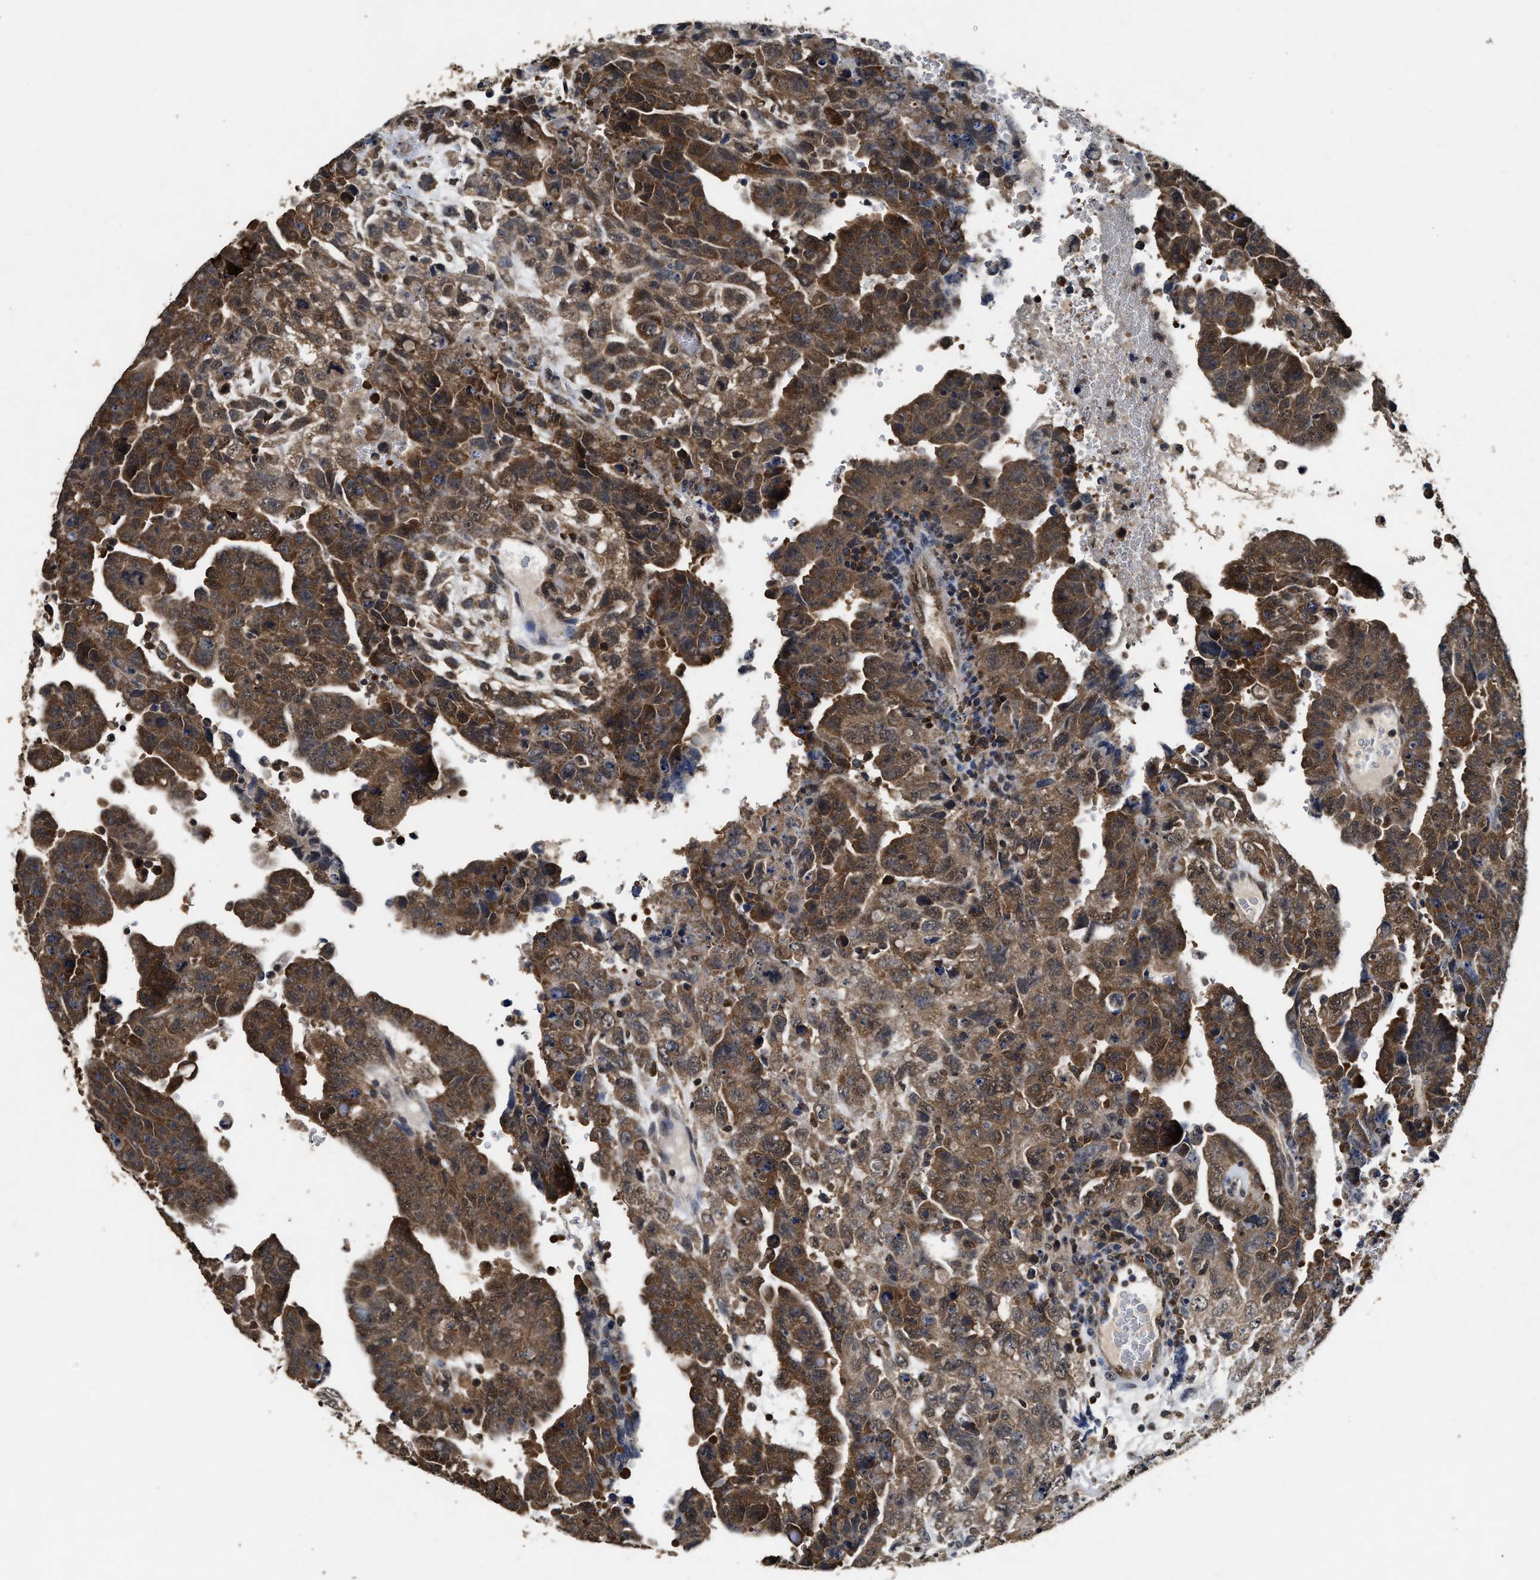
{"staining": {"intensity": "moderate", "quantity": ">75%", "location": "cytoplasmic/membranous"}, "tissue": "testis cancer", "cell_type": "Tumor cells", "image_type": "cancer", "snomed": [{"axis": "morphology", "description": "Carcinoma, Embryonal, NOS"}, {"axis": "topography", "description": "Testis"}], "caption": "Immunohistochemistry (DAB) staining of testis cancer (embryonal carcinoma) reveals moderate cytoplasmic/membranous protein expression in approximately >75% of tumor cells.", "gene": "ACAT2", "patient": {"sex": "male", "age": 28}}